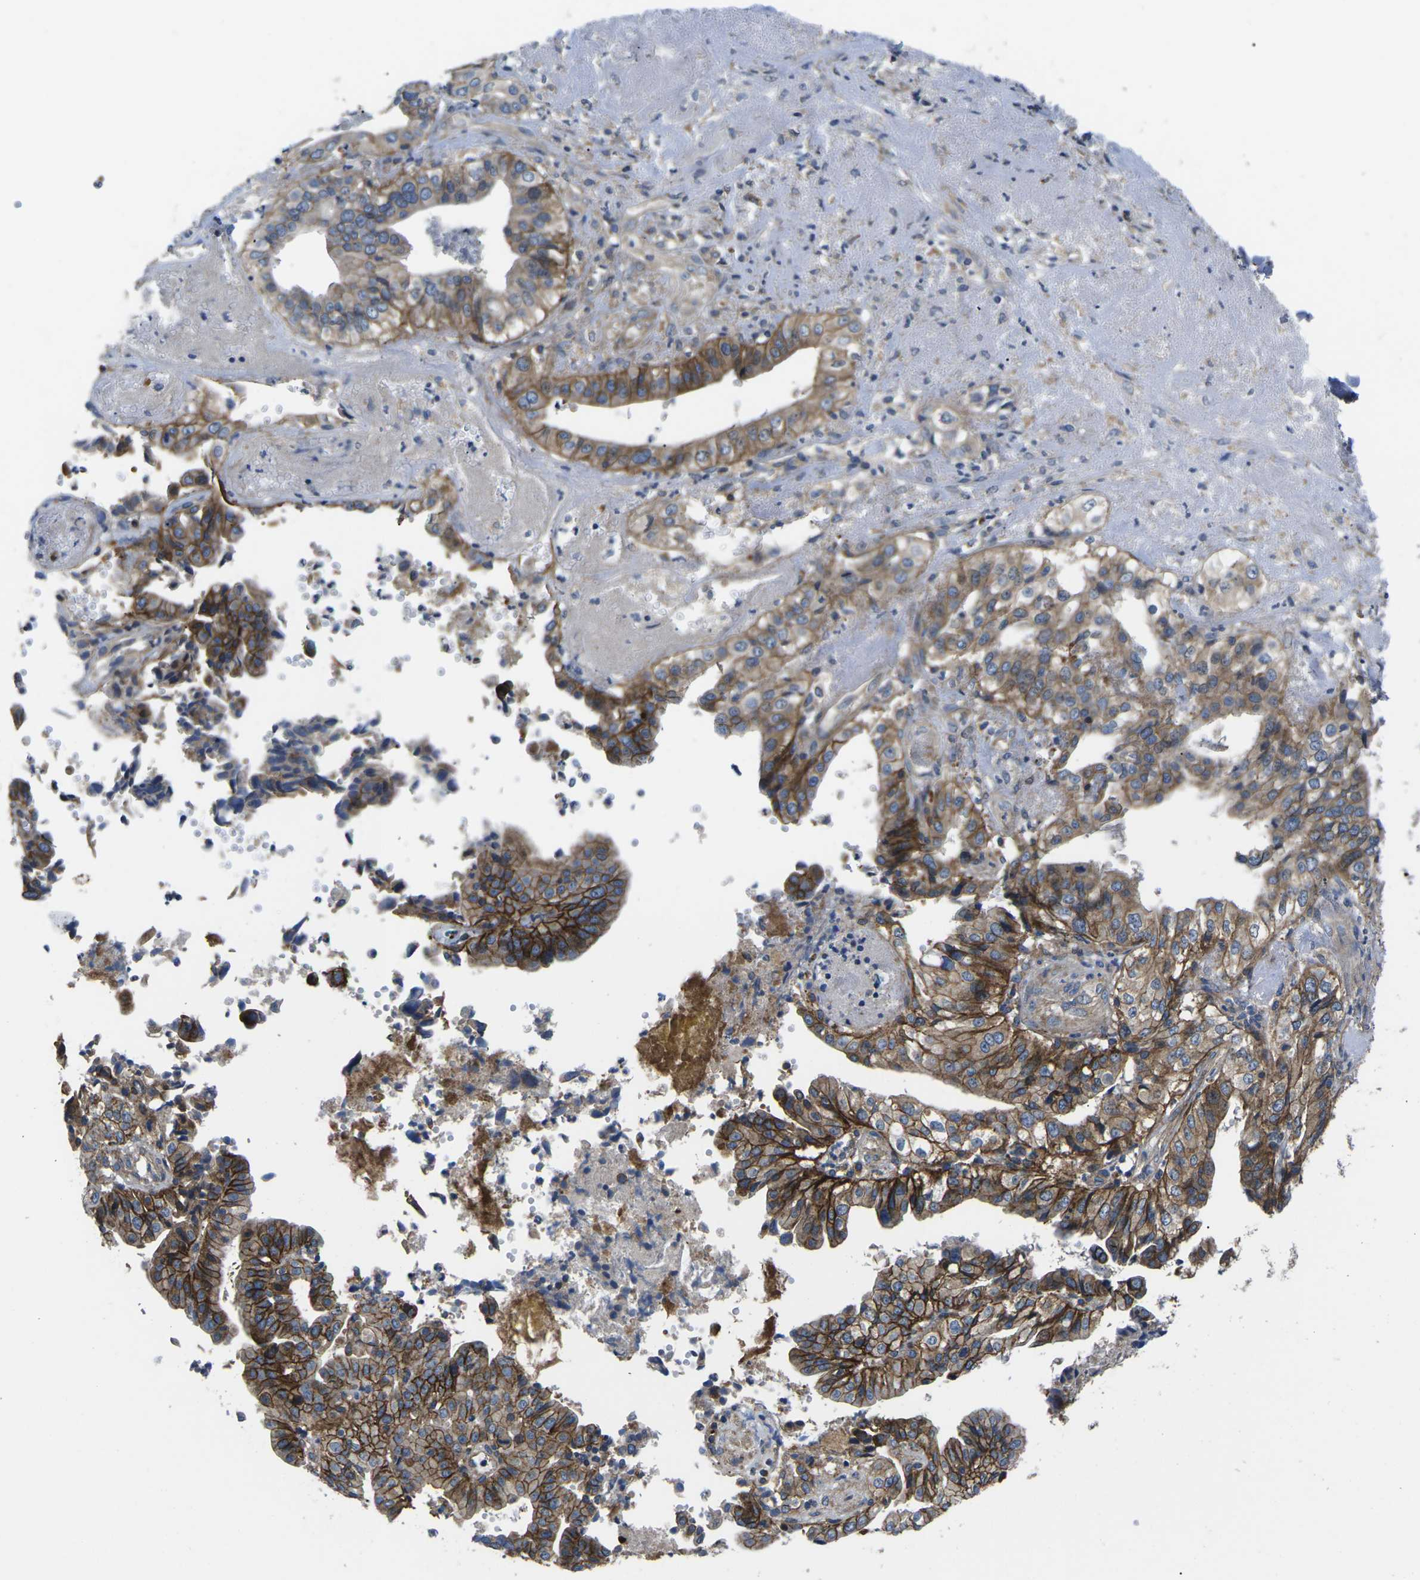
{"staining": {"intensity": "strong", "quantity": ">75%", "location": "cytoplasmic/membranous"}, "tissue": "liver cancer", "cell_type": "Tumor cells", "image_type": "cancer", "snomed": [{"axis": "morphology", "description": "Cholangiocarcinoma"}, {"axis": "topography", "description": "Liver"}], "caption": "A brown stain shows strong cytoplasmic/membranous staining of a protein in liver cholangiocarcinoma tumor cells. Immunohistochemistry stains the protein of interest in brown and the nuclei are stained blue.", "gene": "DLG1", "patient": {"sex": "female", "age": 61}}